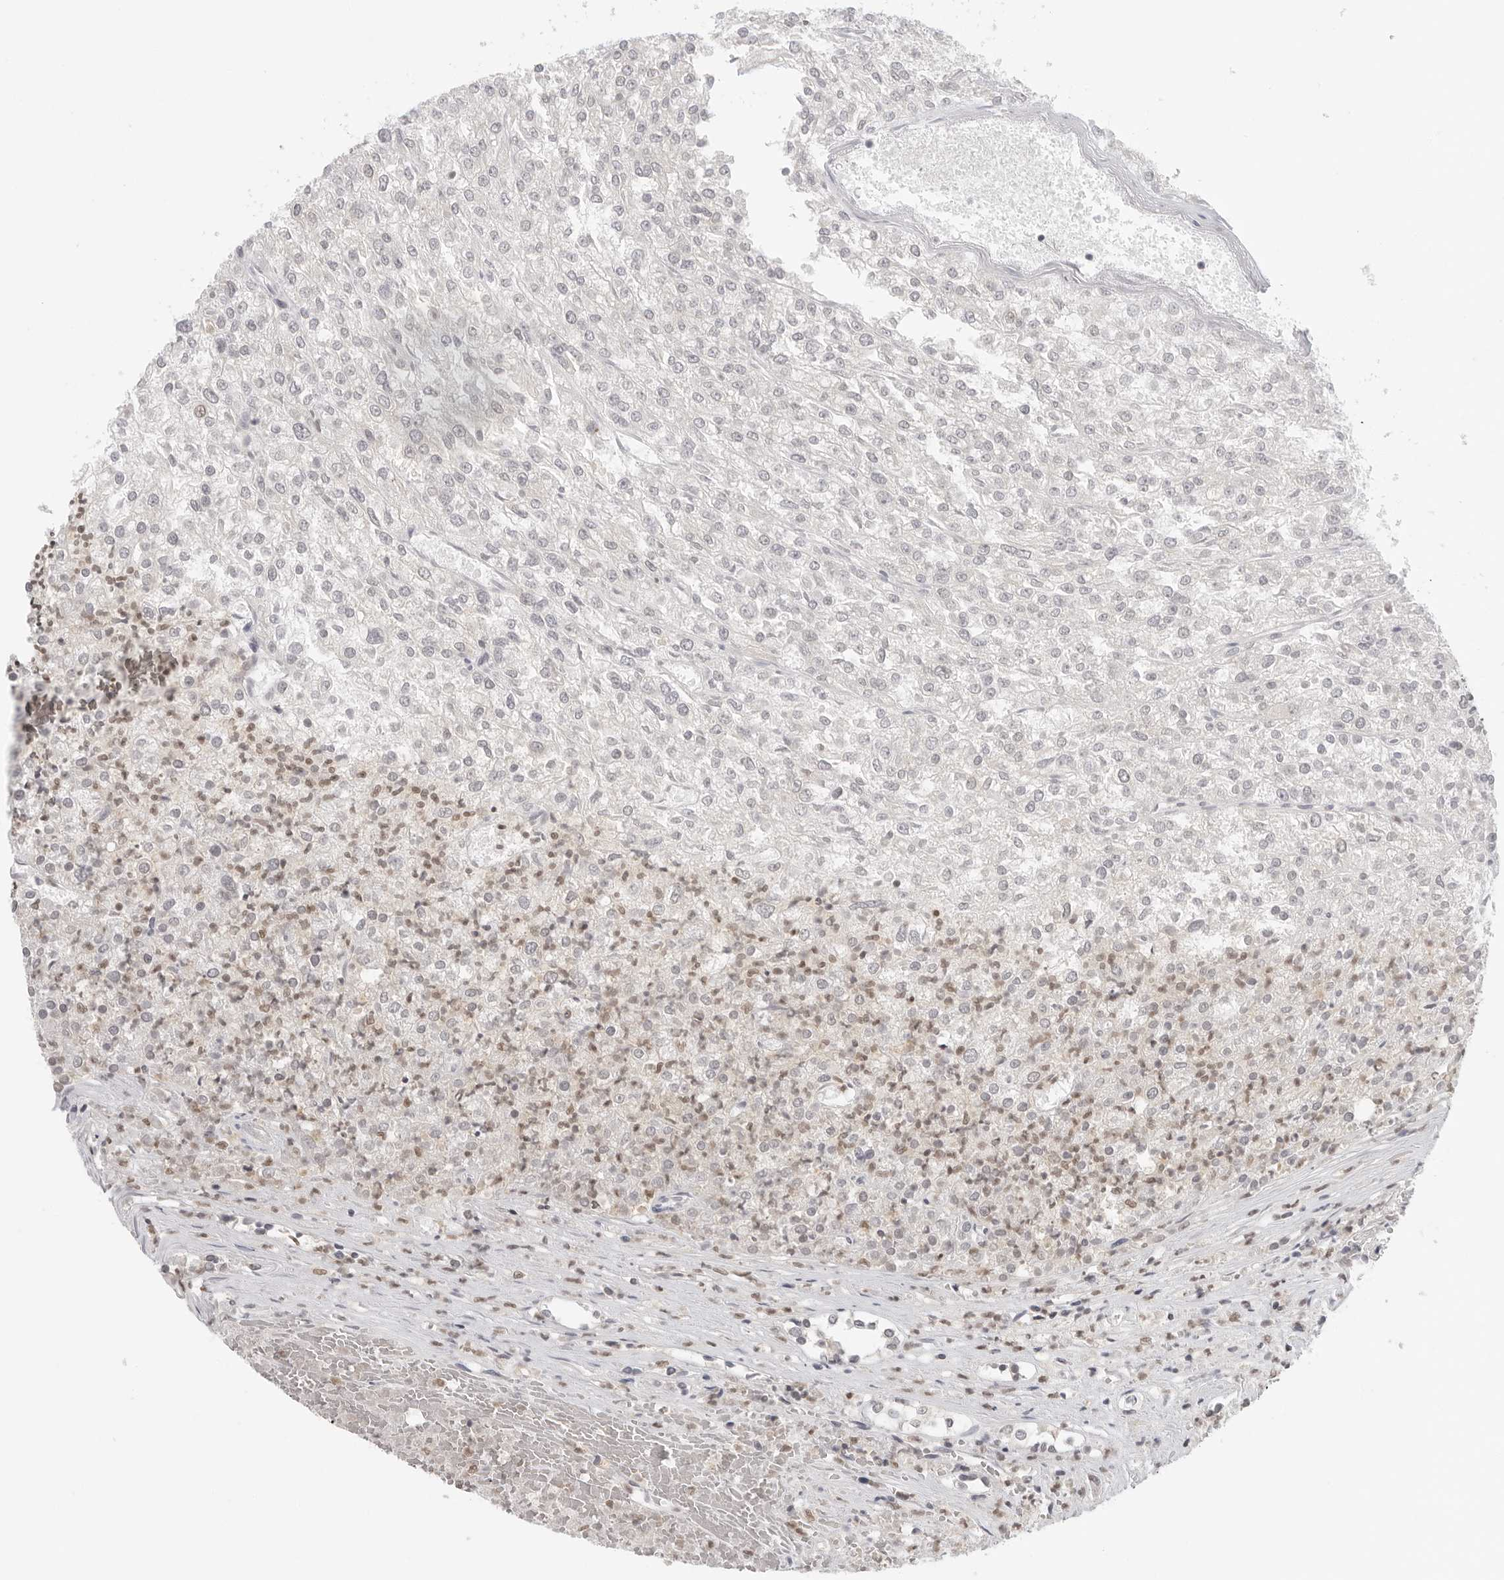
{"staining": {"intensity": "weak", "quantity": "<25%", "location": "nuclear"}, "tissue": "renal cancer", "cell_type": "Tumor cells", "image_type": "cancer", "snomed": [{"axis": "morphology", "description": "Adenocarcinoma, NOS"}, {"axis": "topography", "description": "Kidney"}], "caption": "This is an IHC image of human renal cancer (adenocarcinoma). There is no staining in tumor cells.", "gene": "RPA2", "patient": {"sex": "female", "age": 54}}